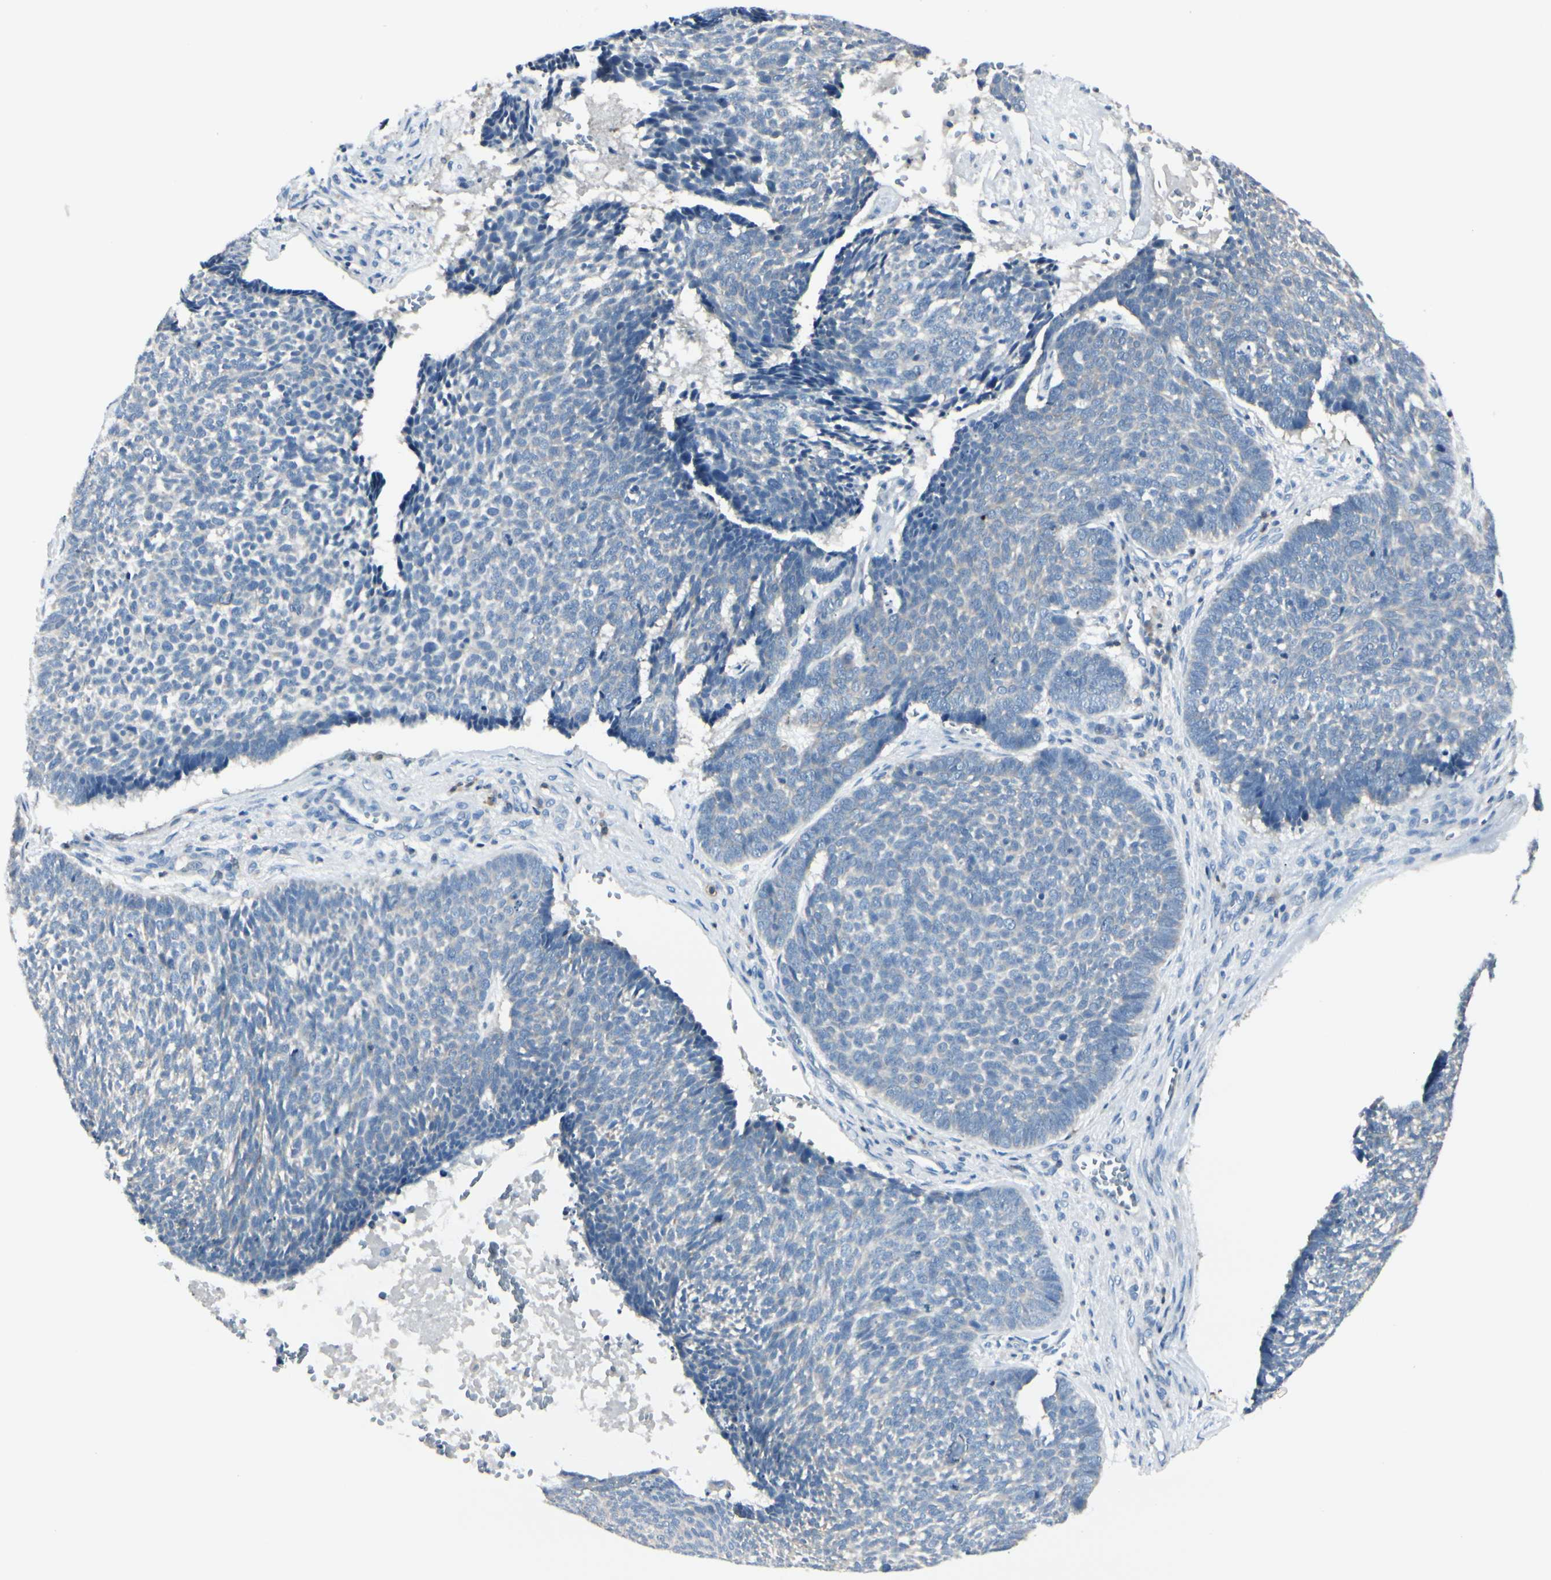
{"staining": {"intensity": "negative", "quantity": "none", "location": "none"}, "tissue": "skin cancer", "cell_type": "Tumor cells", "image_type": "cancer", "snomed": [{"axis": "morphology", "description": "Basal cell carcinoma"}, {"axis": "topography", "description": "Skin"}], "caption": "High magnification brightfield microscopy of skin cancer (basal cell carcinoma) stained with DAB (brown) and counterstained with hematoxylin (blue): tumor cells show no significant positivity. The staining was performed using DAB (3,3'-diaminobenzidine) to visualize the protein expression in brown, while the nuclei were stained in blue with hematoxylin (Magnification: 20x).", "gene": "SLC9A3R1", "patient": {"sex": "male", "age": 84}}